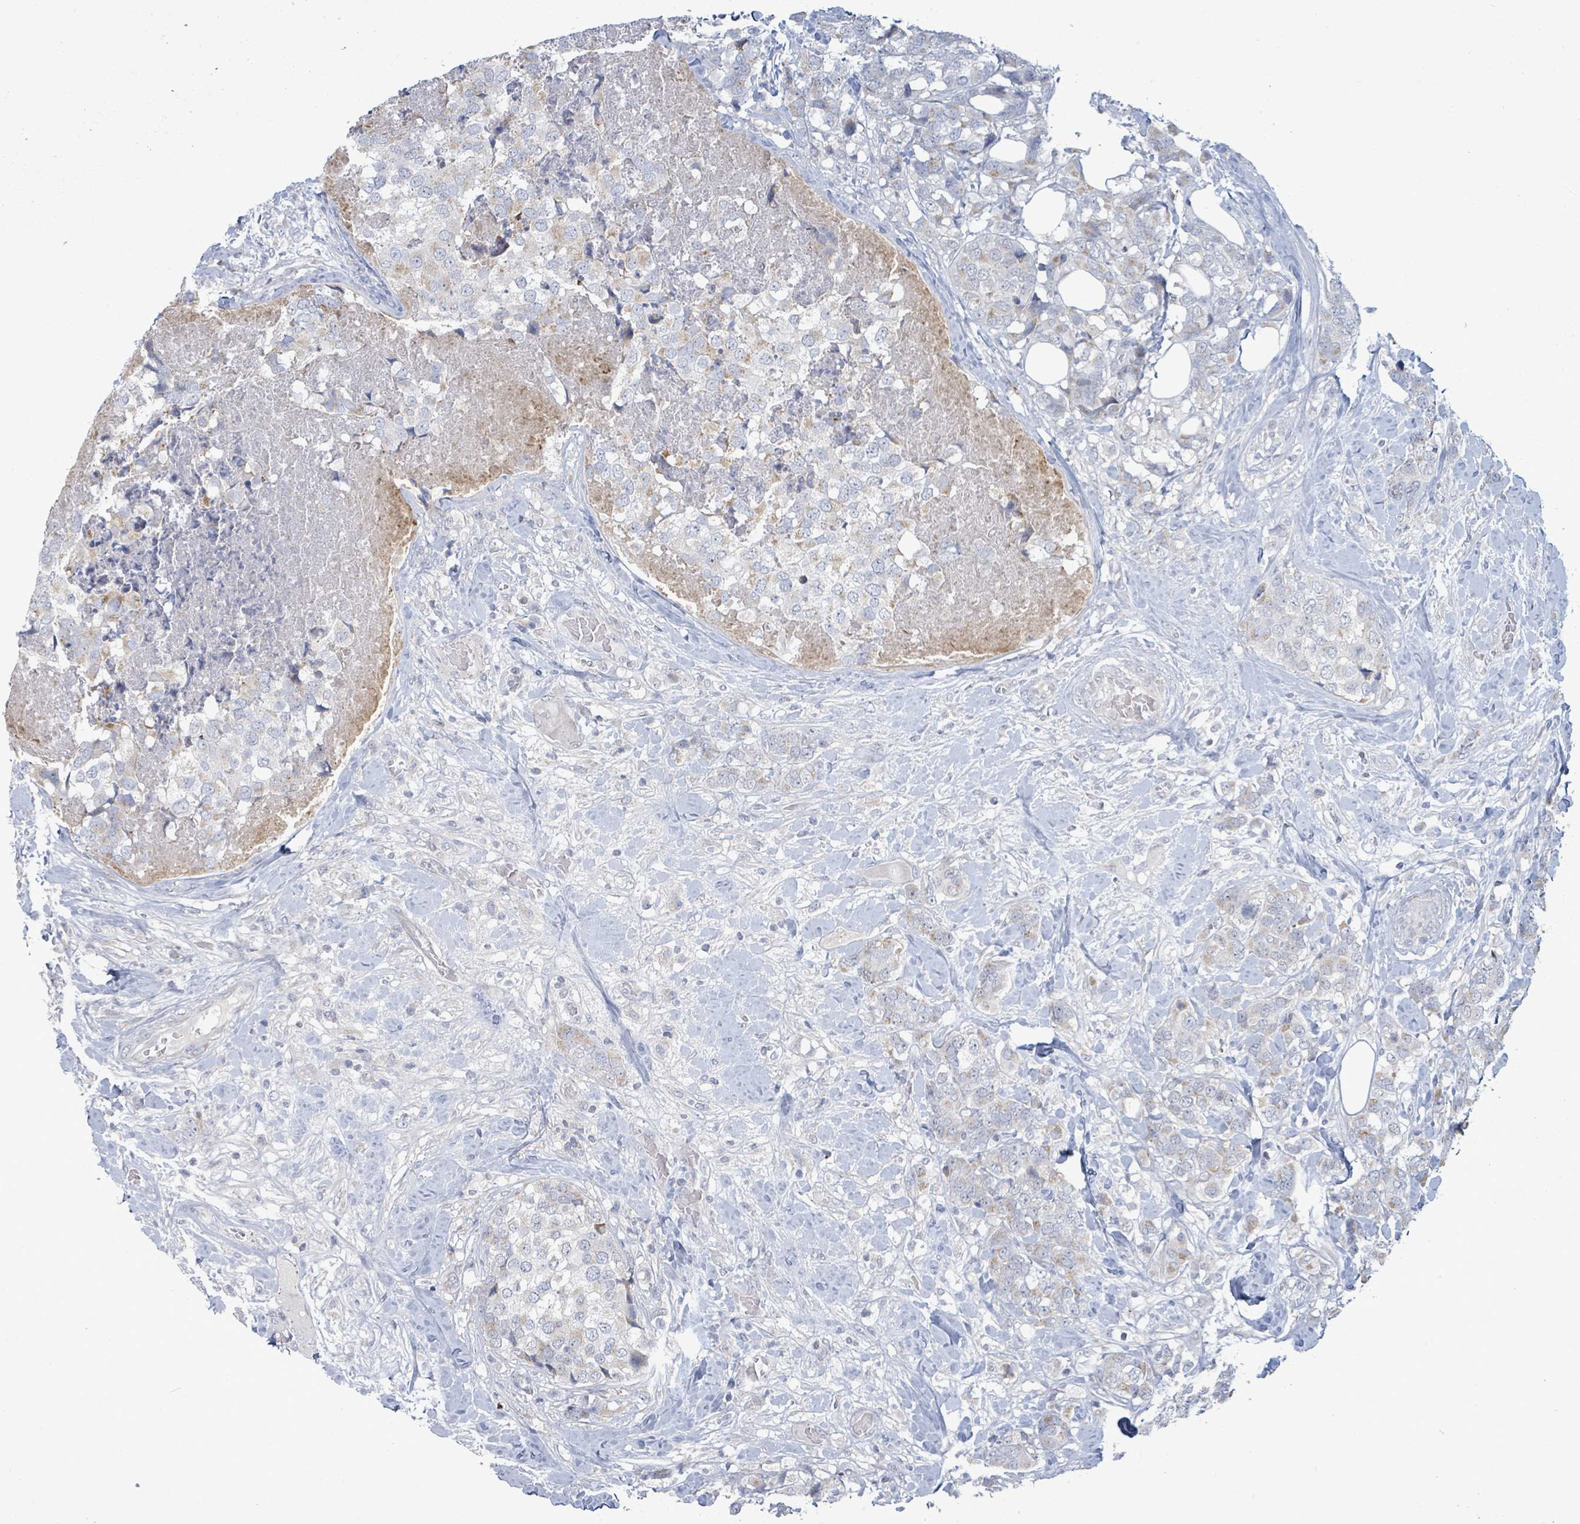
{"staining": {"intensity": "weak", "quantity": "<25%", "location": "cytoplasmic/membranous"}, "tissue": "breast cancer", "cell_type": "Tumor cells", "image_type": "cancer", "snomed": [{"axis": "morphology", "description": "Lobular carcinoma"}, {"axis": "topography", "description": "Breast"}], "caption": "Protein analysis of breast lobular carcinoma exhibits no significant expression in tumor cells. (Brightfield microscopy of DAB (3,3'-diaminobenzidine) immunohistochemistry (IHC) at high magnification).", "gene": "ZFPM1", "patient": {"sex": "female", "age": 59}}